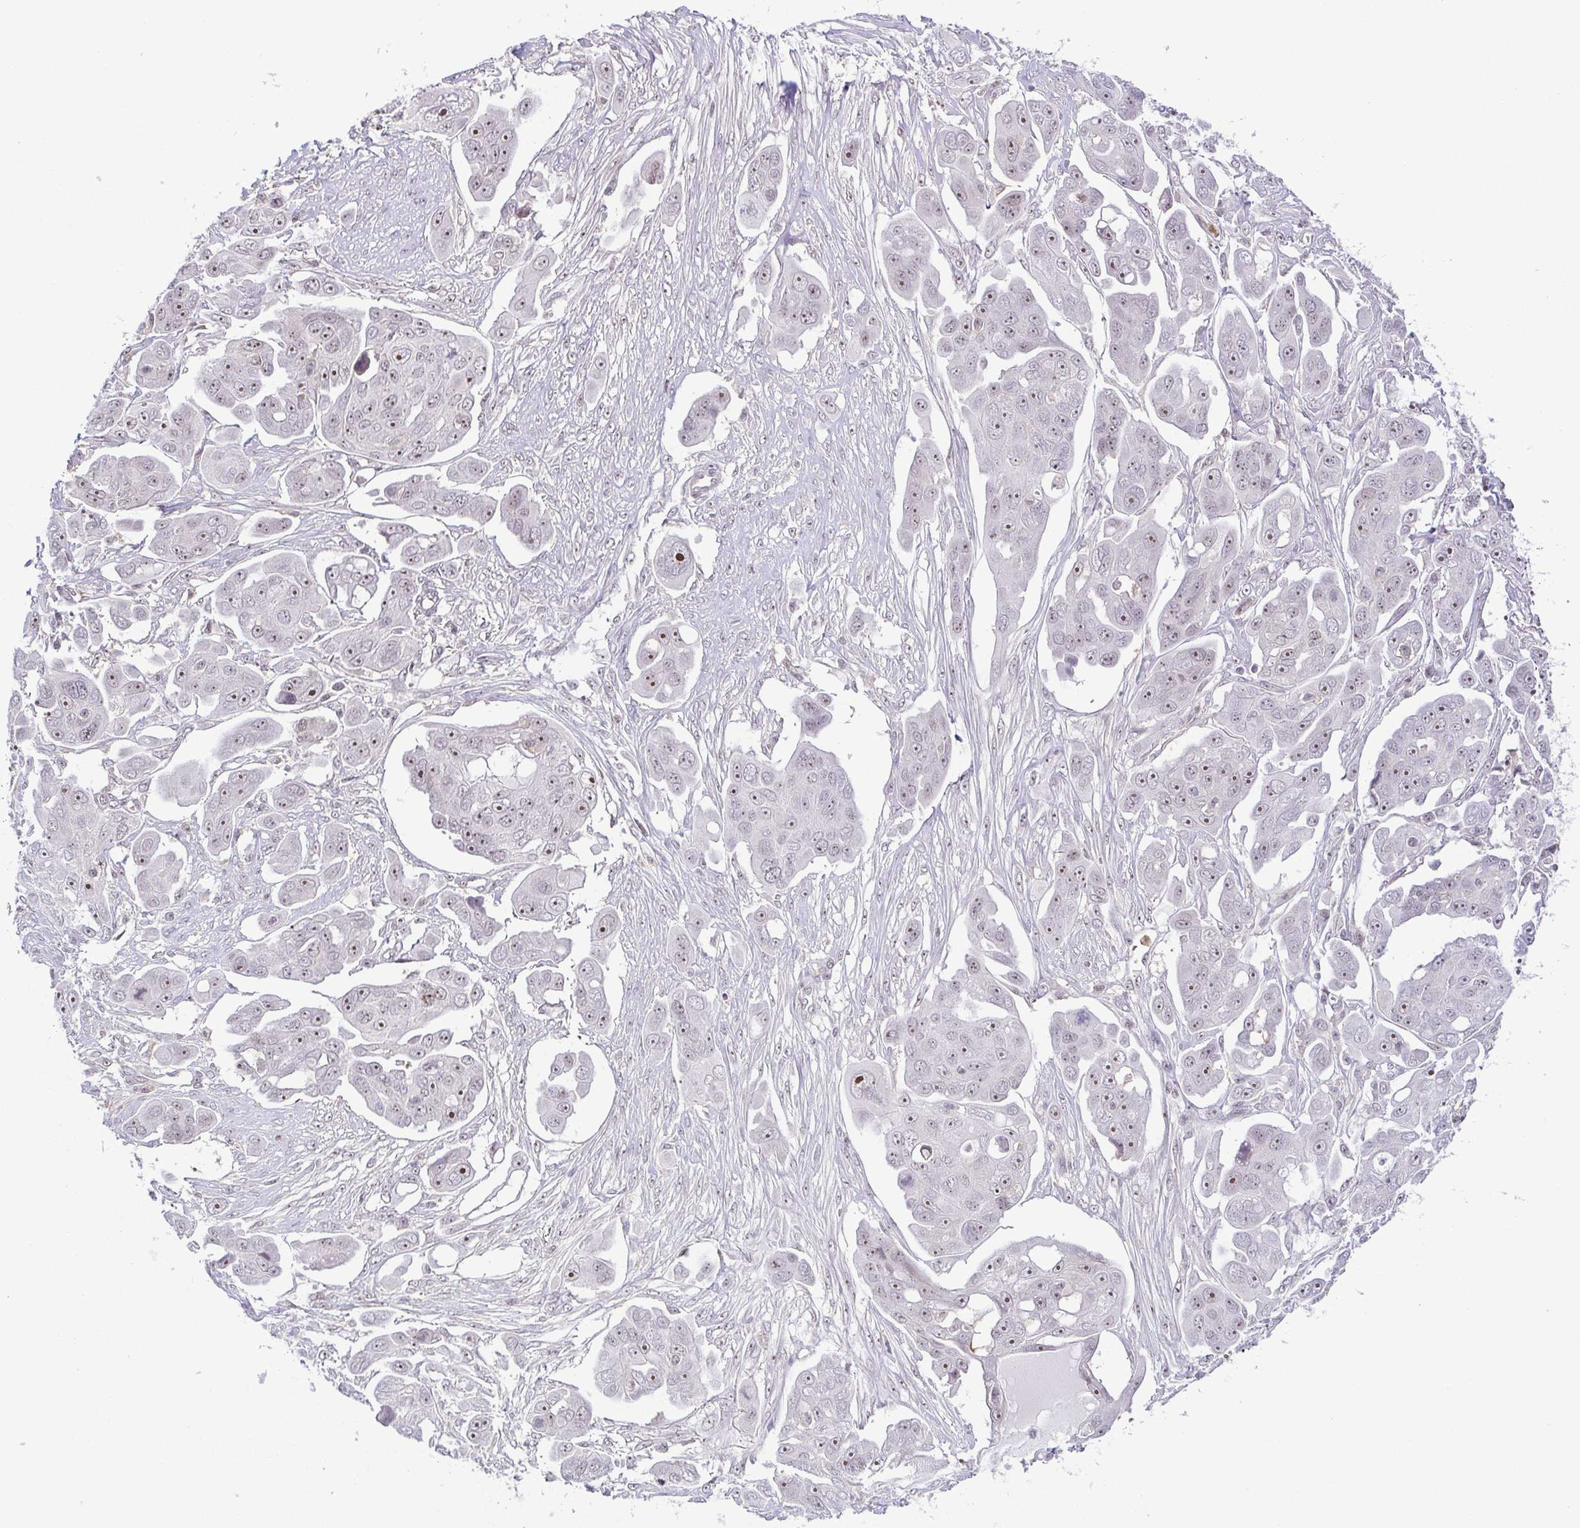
{"staining": {"intensity": "weak", "quantity": "25%-75%", "location": "nuclear"}, "tissue": "ovarian cancer", "cell_type": "Tumor cells", "image_type": "cancer", "snomed": [{"axis": "morphology", "description": "Carcinoma, endometroid"}, {"axis": "topography", "description": "Ovary"}], "caption": "Endometroid carcinoma (ovarian) was stained to show a protein in brown. There is low levels of weak nuclear positivity in approximately 25%-75% of tumor cells. (DAB = brown stain, brightfield microscopy at high magnification).", "gene": "RSL24D1", "patient": {"sex": "female", "age": 70}}